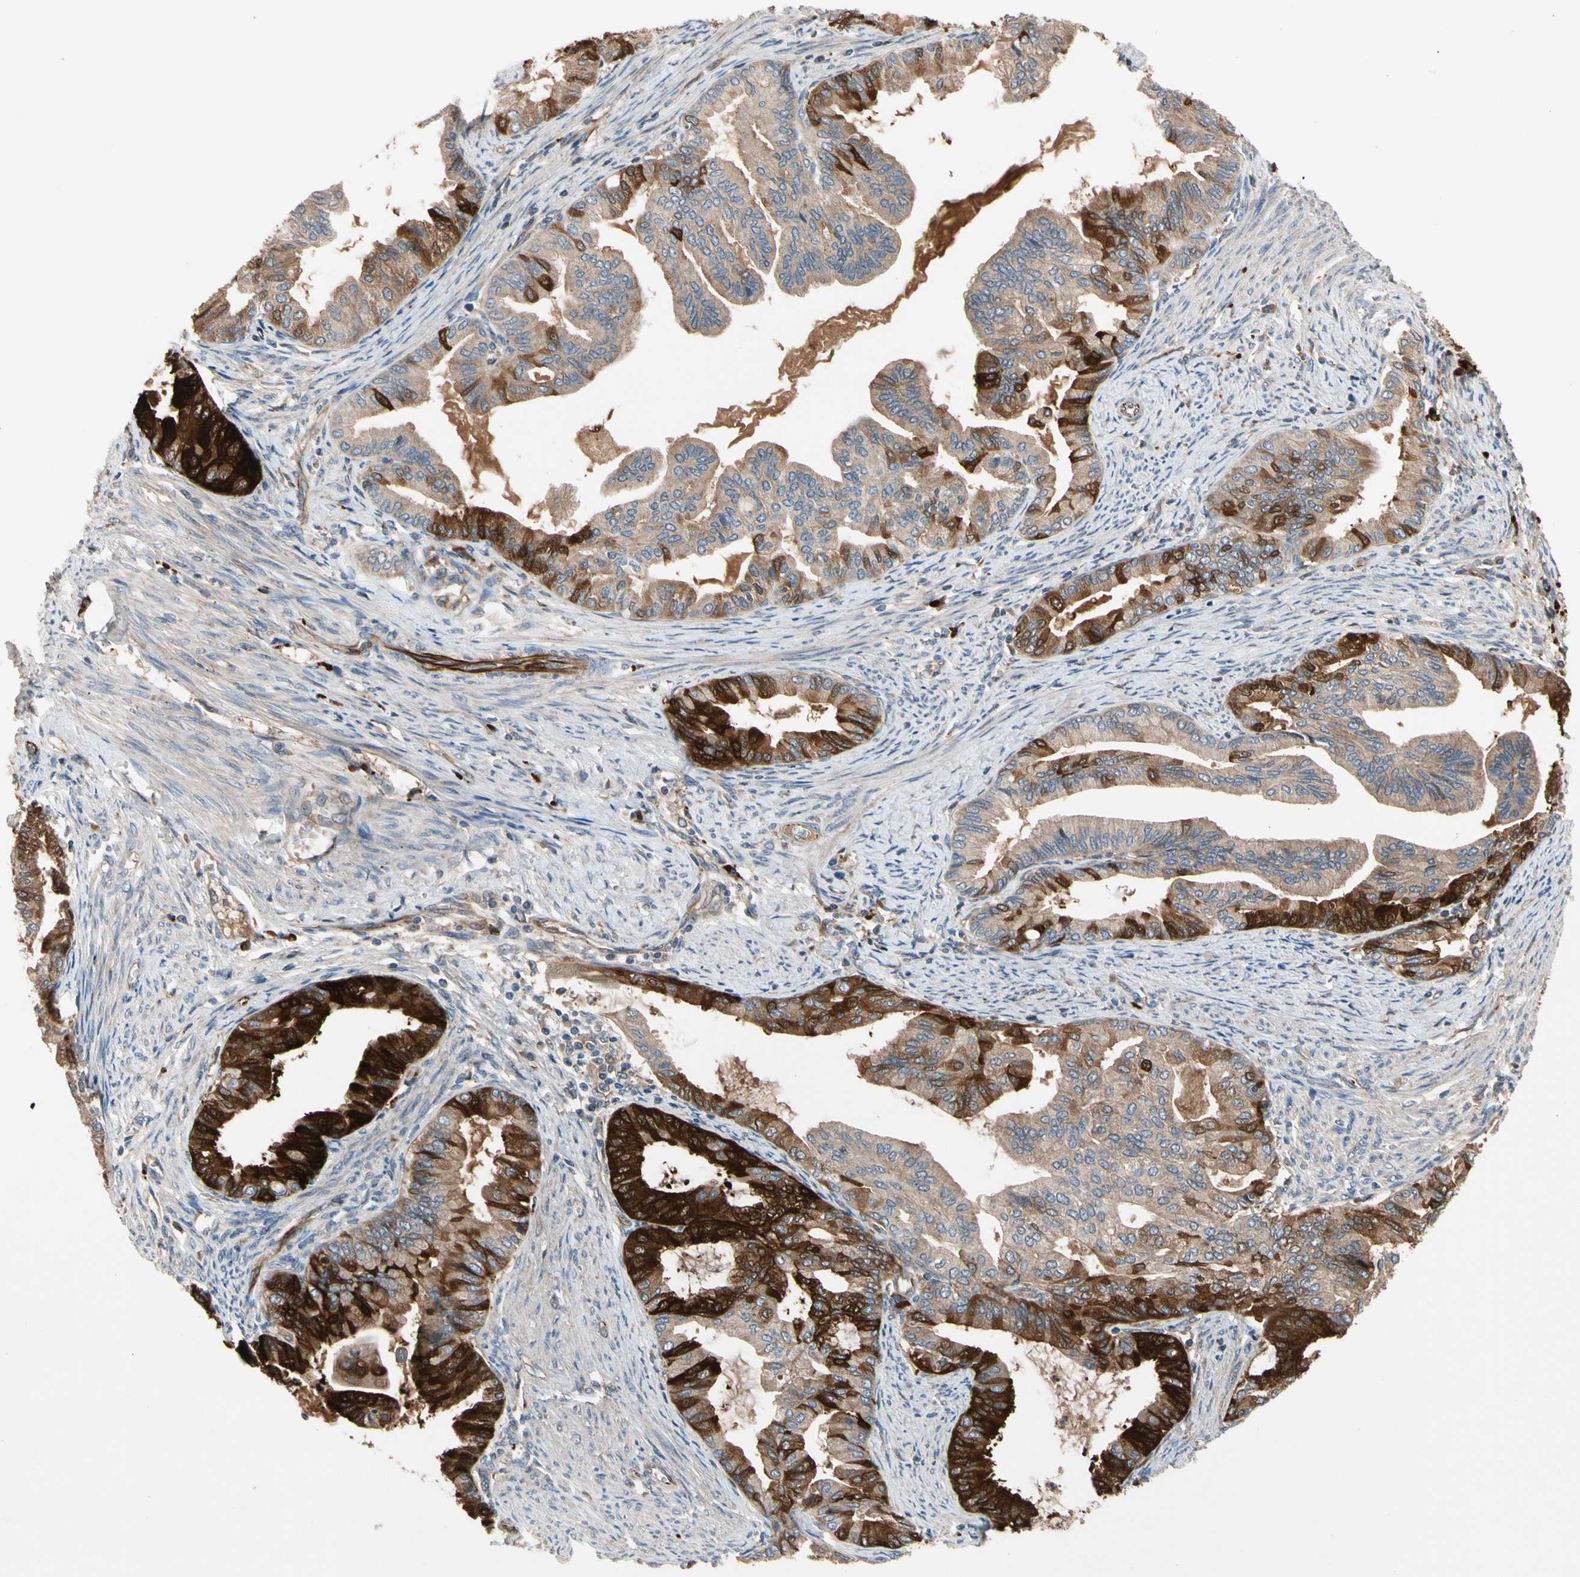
{"staining": {"intensity": "strong", "quantity": "25%-75%", "location": "cytoplasmic/membranous"}, "tissue": "endometrial cancer", "cell_type": "Tumor cells", "image_type": "cancer", "snomed": [{"axis": "morphology", "description": "Adenocarcinoma, NOS"}, {"axis": "topography", "description": "Endometrium"}], "caption": "This is a photomicrograph of immunohistochemistry staining of endometrial cancer, which shows strong expression in the cytoplasmic/membranous of tumor cells.", "gene": "FGD6", "patient": {"sex": "female", "age": 86}}